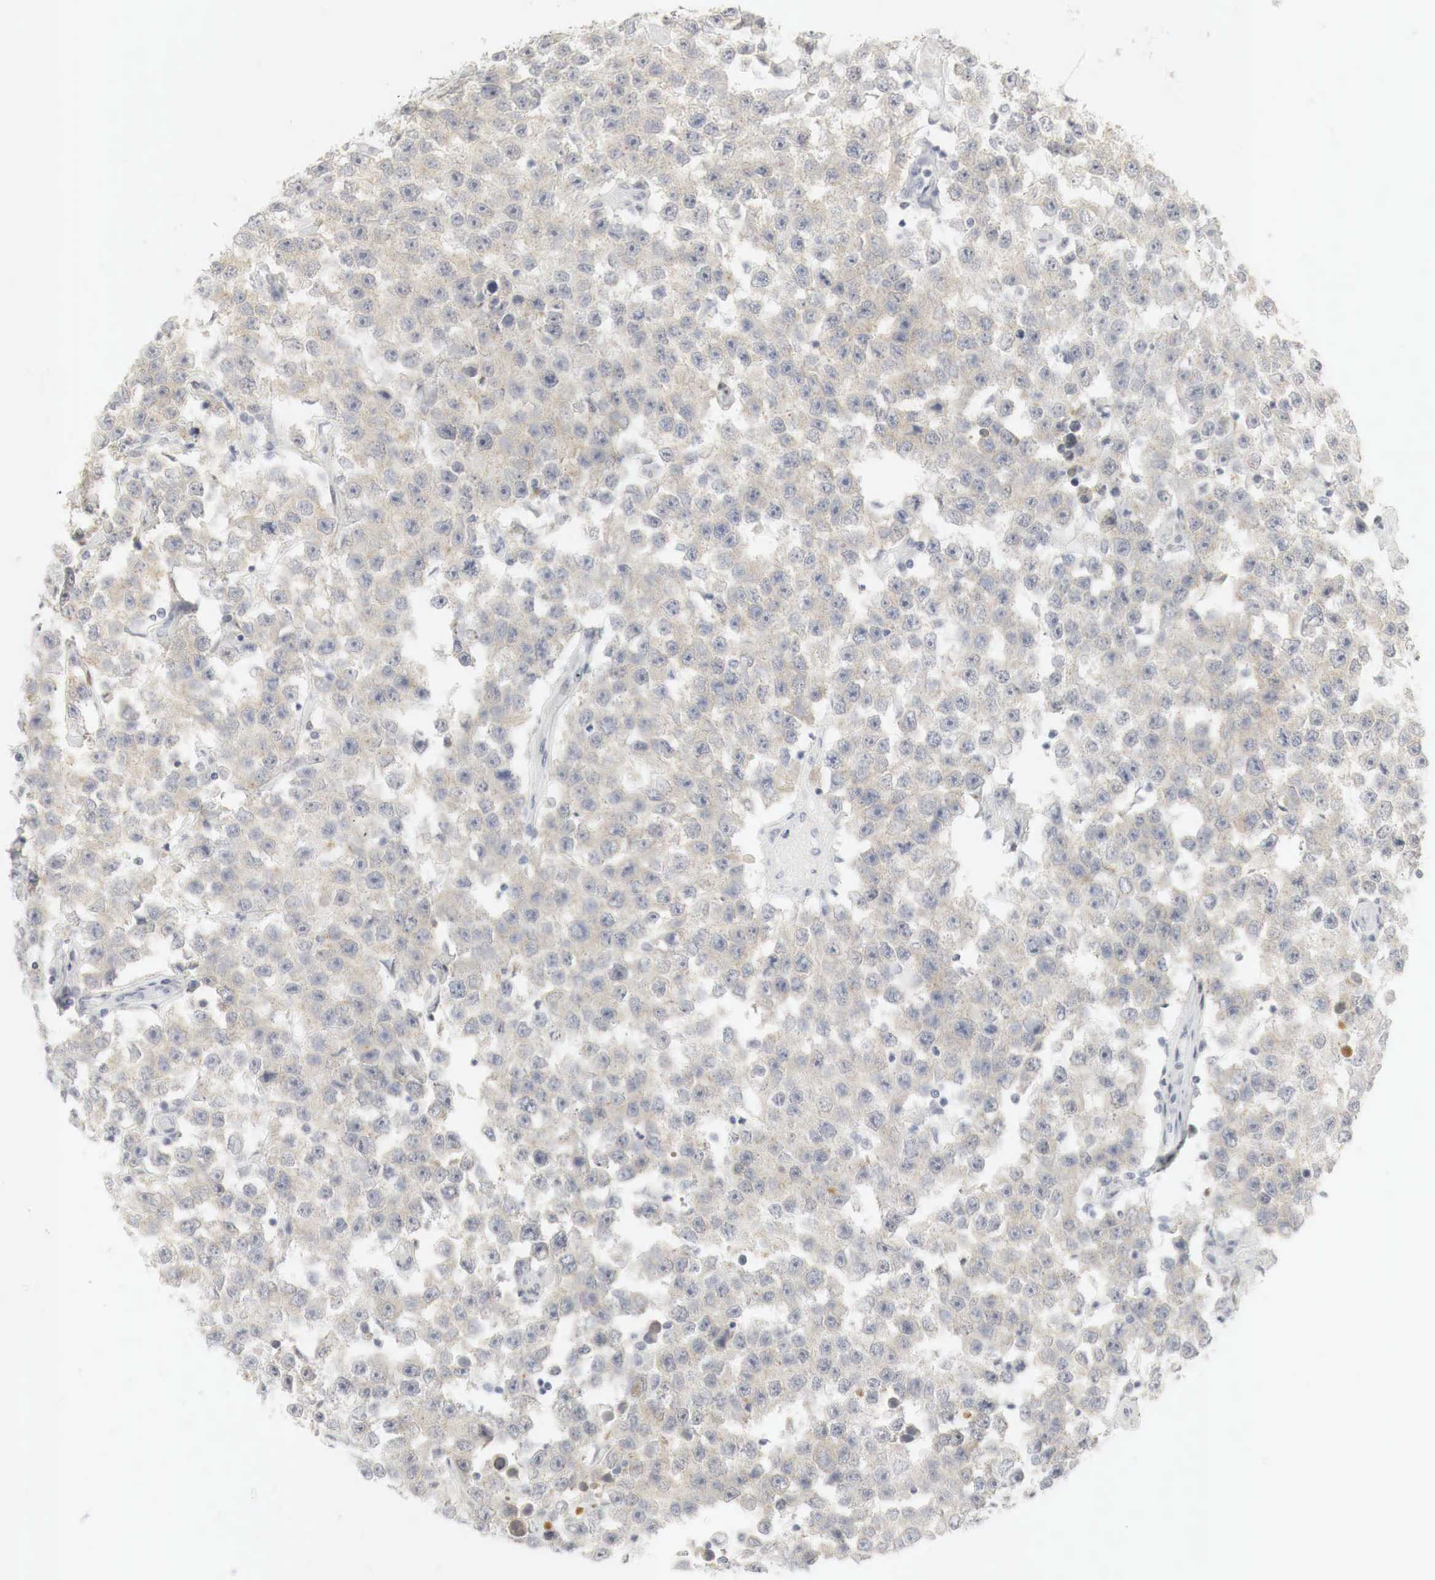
{"staining": {"intensity": "weak", "quantity": "25%-75%", "location": "cytoplasmic/membranous"}, "tissue": "testis cancer", "cell_type": "Tumor cells", "image_type": "cancer", "snomed": [{"axis": "morphology", "description": "Seminoma, NOS"}, {"axis": "topography", "description": "Testis"}], "caption": "Testis seminoma was stained to show a protein in brown. There is low levels of weak cytoplasmic/membranous positivity in about 25%-75% of tumor cells.", "gene": "TP63", "patient": {"sex": "male", "age": 52}}